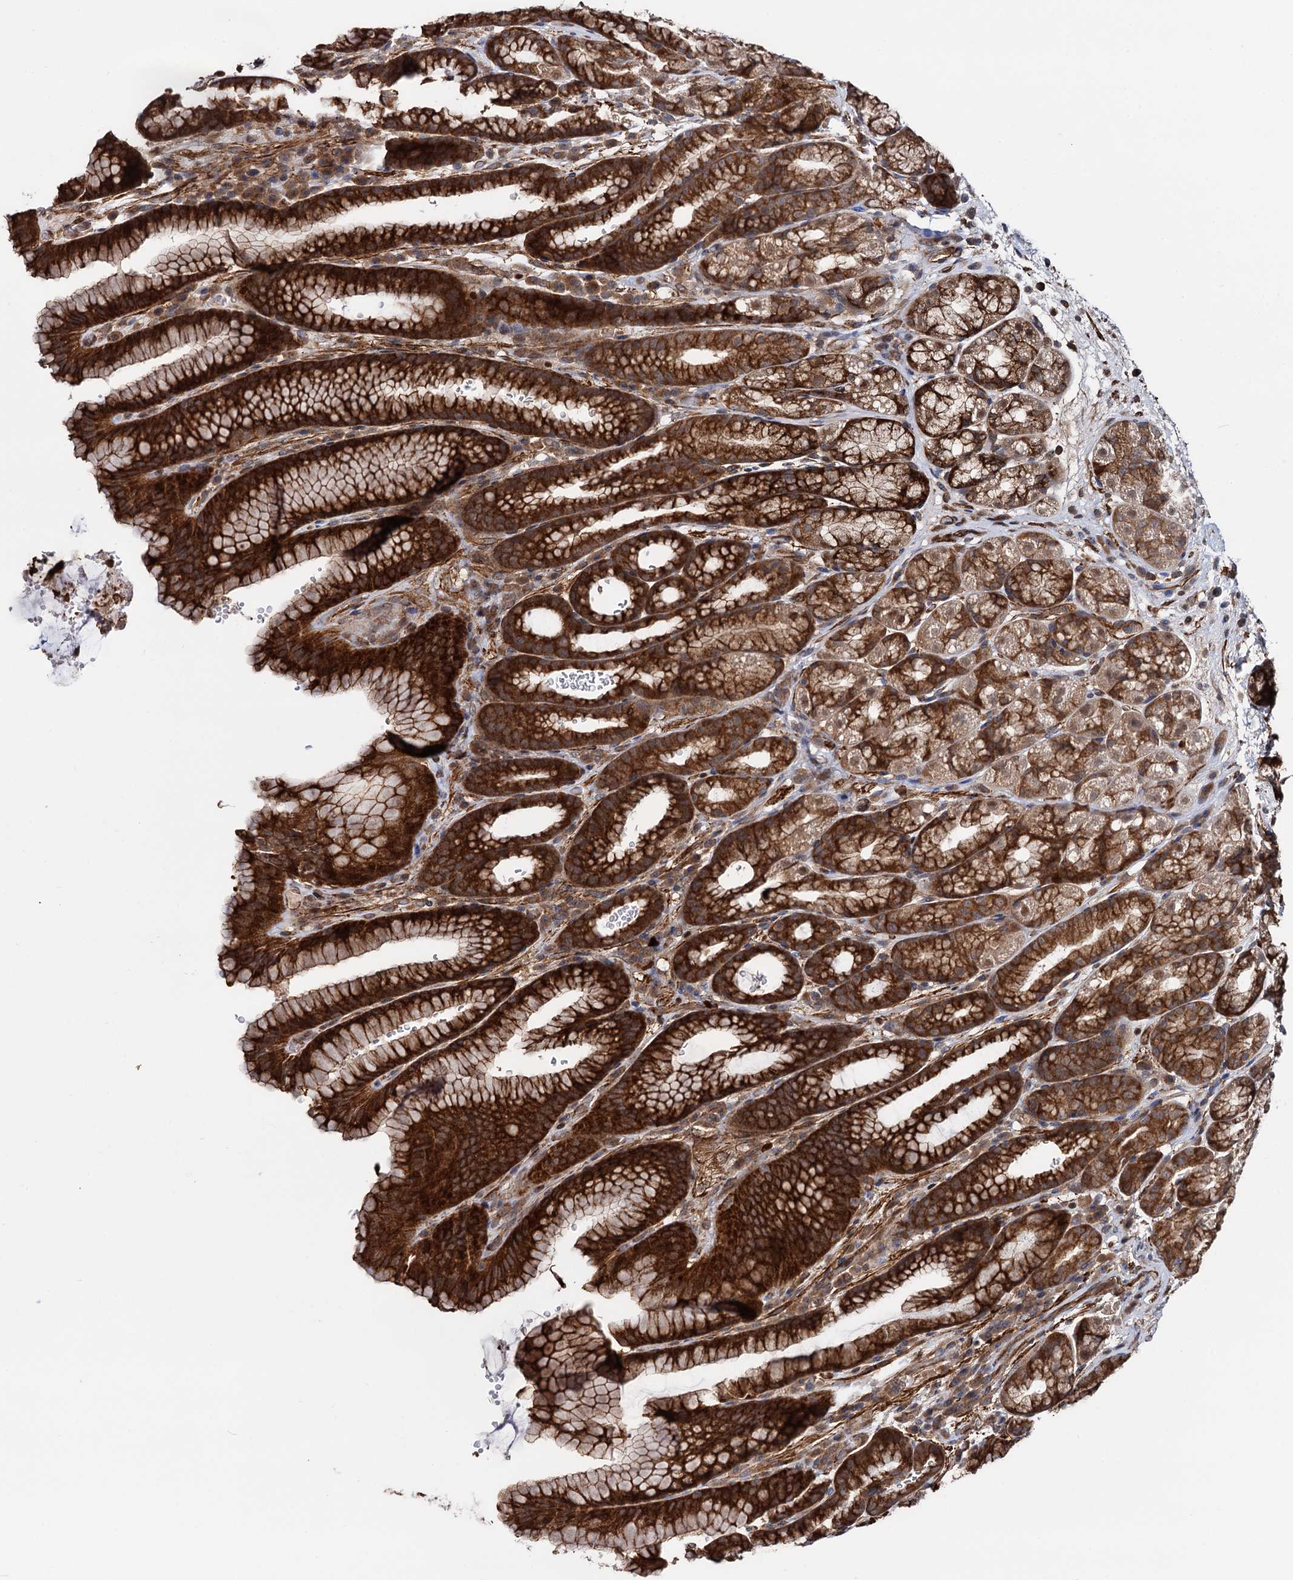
{"staining": {"intensity": "strong", "quantity": ">75%", "location": "cytoplasmic/membranous,nuclear"}, "tissue": "stomach", "cell_type": "Glandular cells", "image_type": "normal", "snomed": [{"axis": "morphology", "description": "Normal tissue, NOS"}, {"axis": "morphology", "description": "Adenocarcinoma, NOS"}, {"axis": "topography", "description": "Stomach"}], "caption": "The photomicrograph exhibits staining of unremarkable stomach, revealing strong cytoplasmic/membranous,nuclear protein expression (brown color) within glandular cells.", "gene": "ATP8B4", "patient": {"sex": "male", "age": 57}}